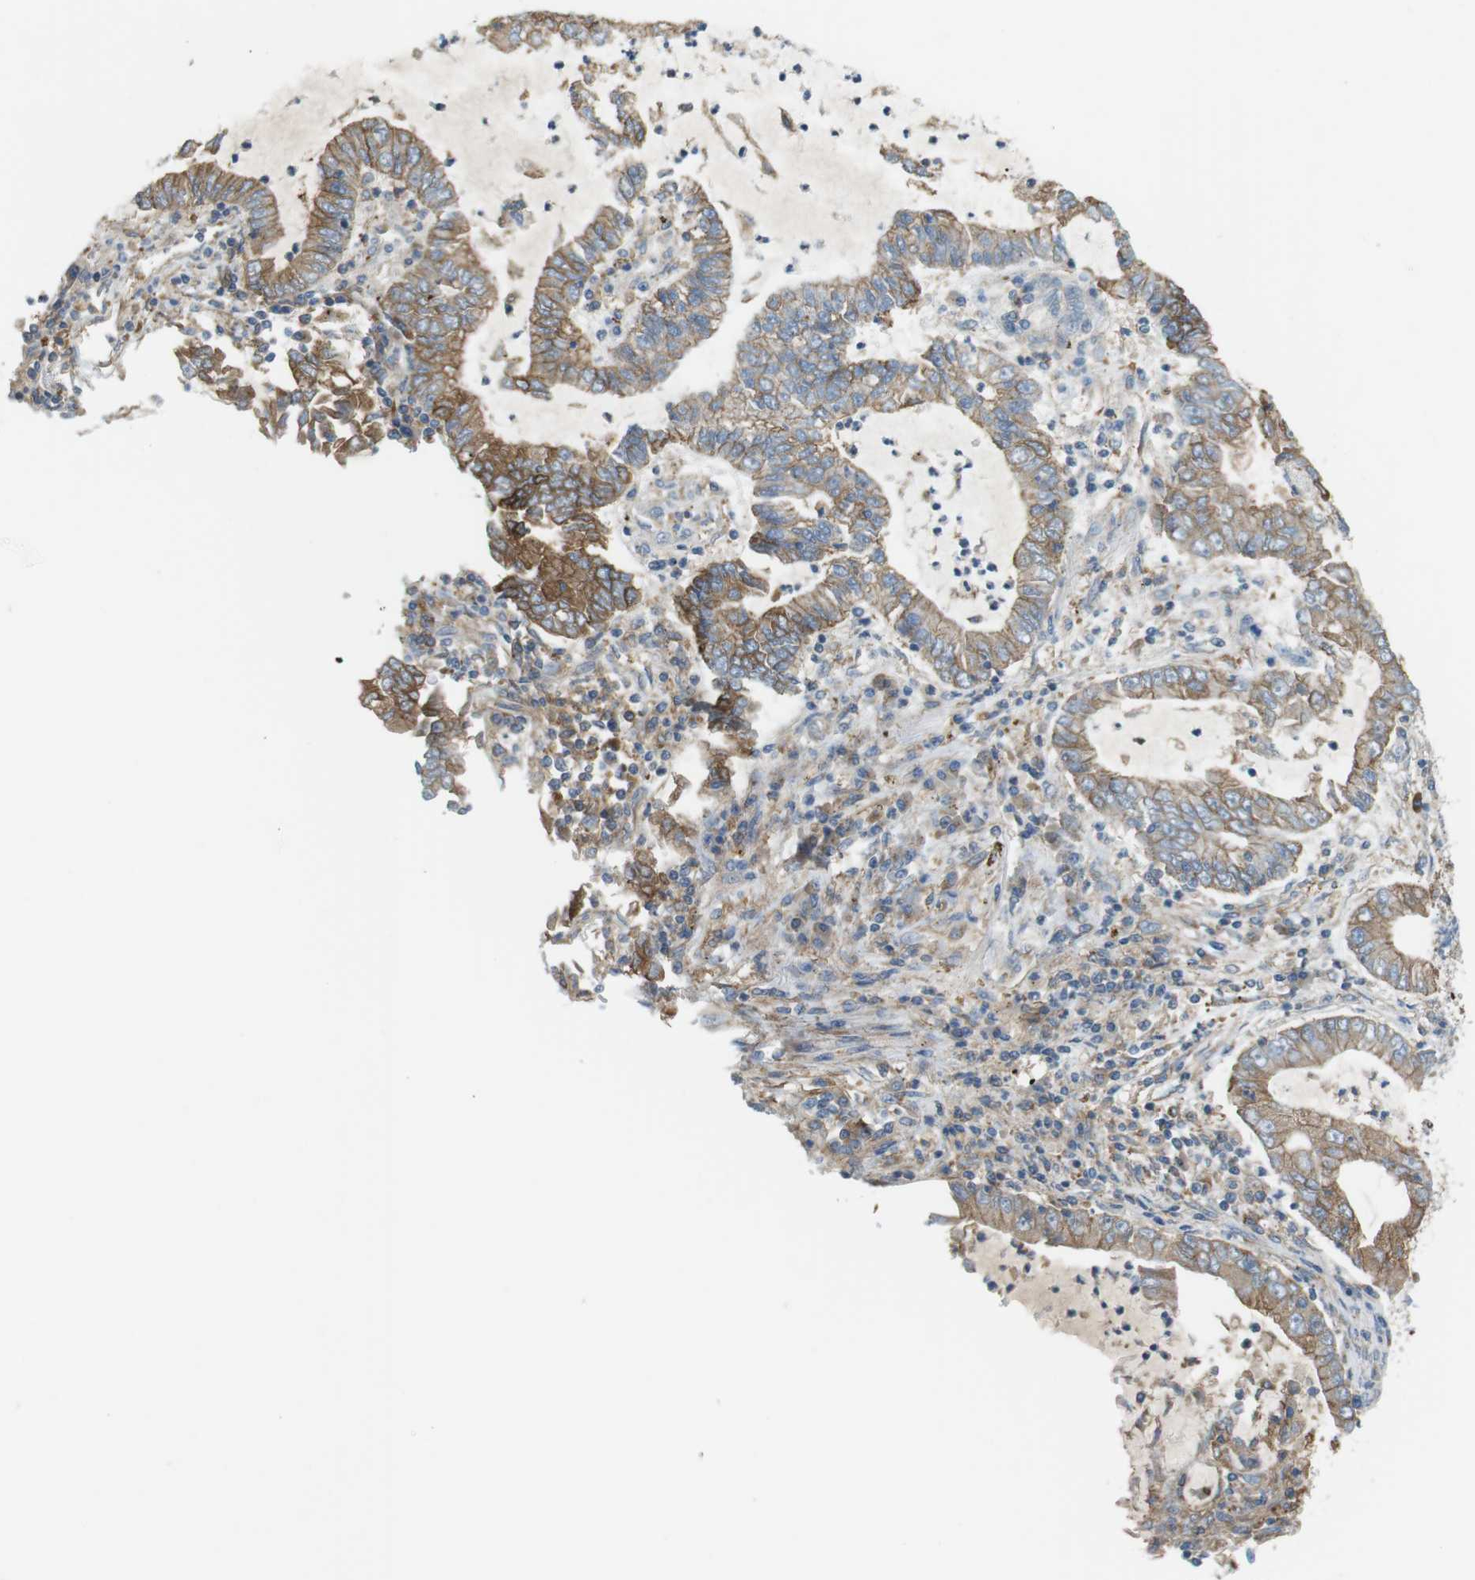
{"staining": {"intensity": "moderate", "quantity": ">75%", "location": "cytoplasmic/membranous"}, "tissue": "lung cancer", "cell_type": "Tumor cells", "image_type": "cancer", "snomed": [{"axis": "morphology", "description": "Adenocarcinoma, NOS"}, {"axis": "topography", "description": "Lung"}], "caption": "Lung adenocarcinoma stained with a brown dye shows moderate cytoplasmic/membranous positive expression in approximately >75% of tumor cells.", "gene": "PEPD", "patient": {"sex": "female", "age": 51}}